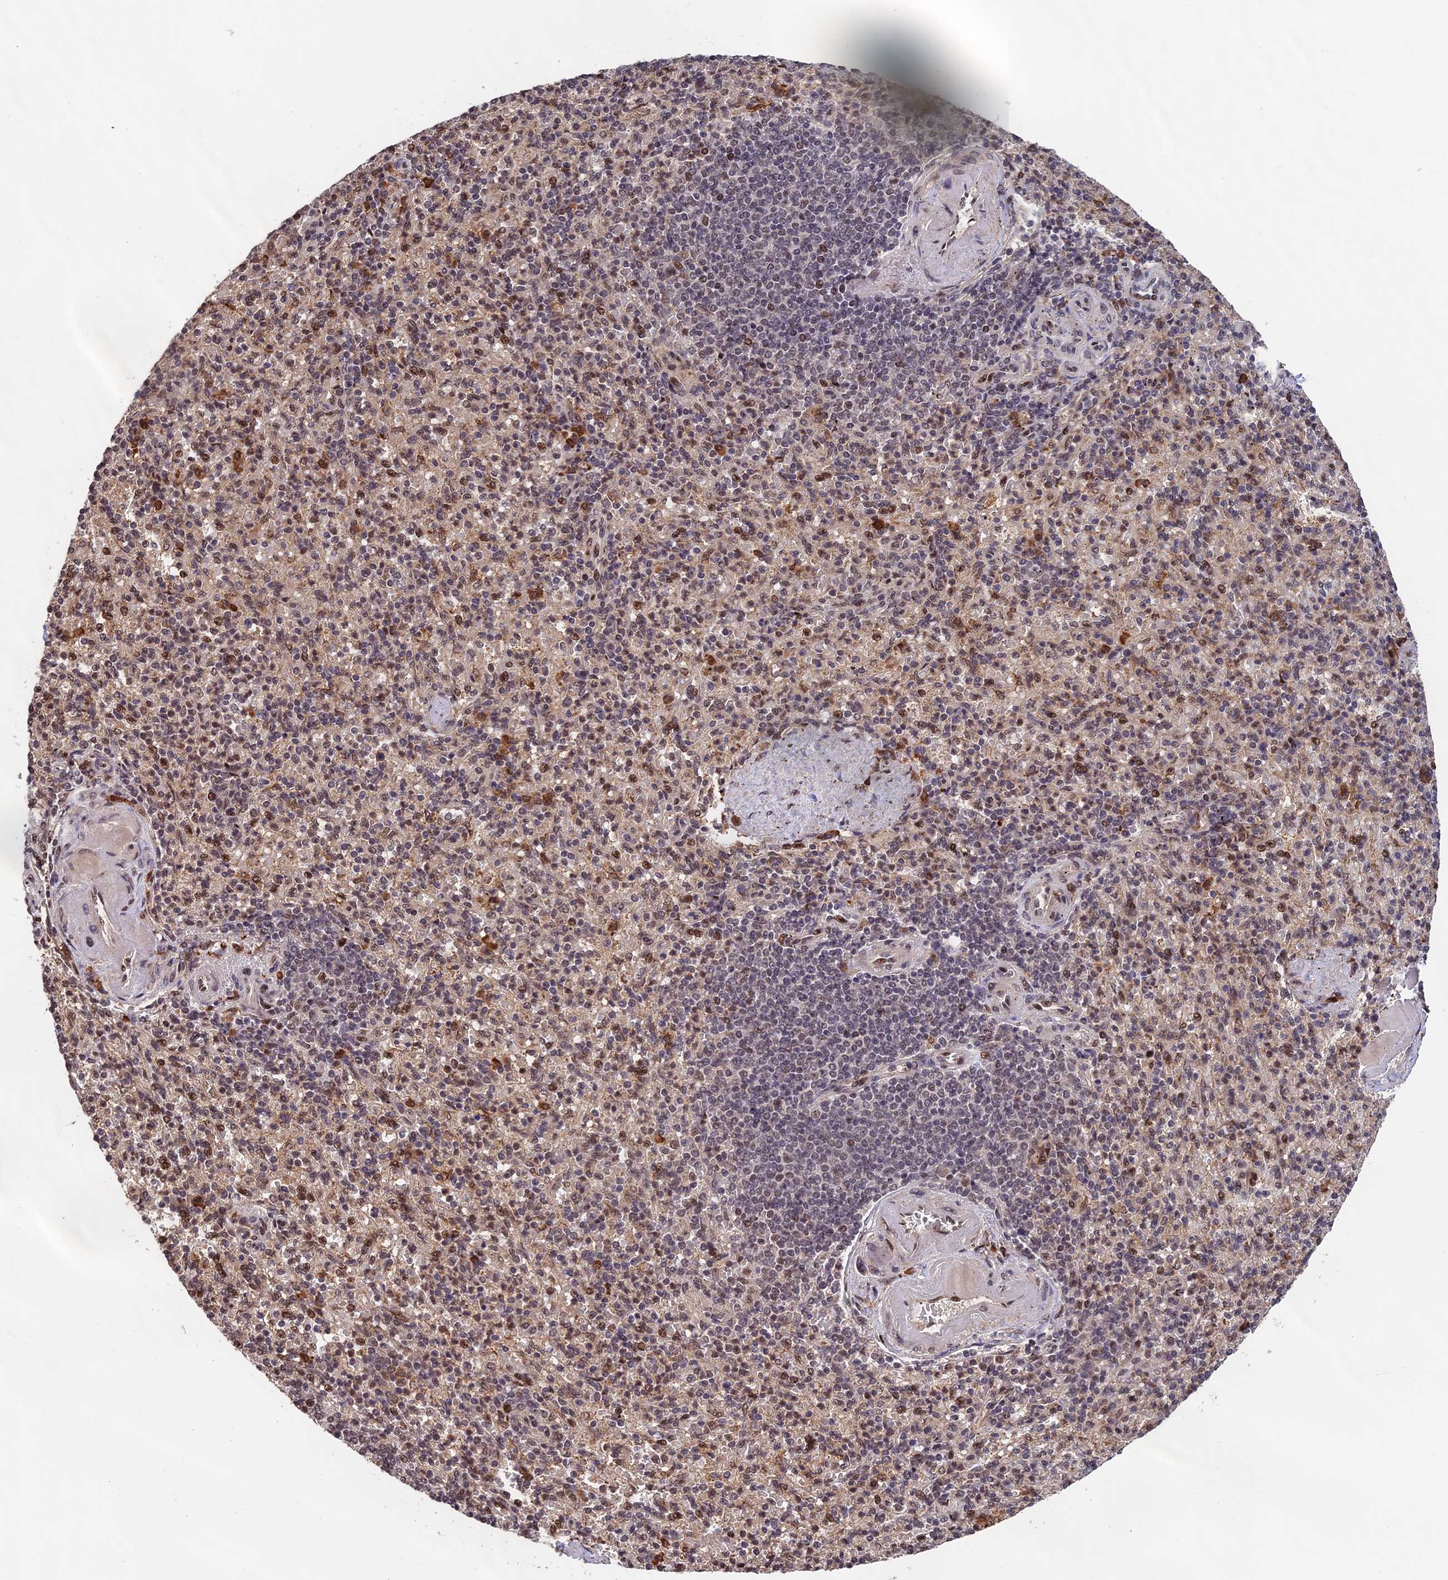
{"staining": {"intensity": "moderate", "quantity": "<25%", "location": "nuclear"}, "tissue": "spleen", "cell_type": "Cells in red pulp", "image_type": "normal", "snomed": [{"axis": "morphology", "description": "Normal tissue, NOS"}, {"axis": "topography", "description": "Spleen"}], "caption": "The image reveals staining of normal spleen, revealing moderate nuclear protein expression (brown color) within cells in red pulp.", "gene": "OSBPL1A", "patient": {"sex": "female", "age": 74}}